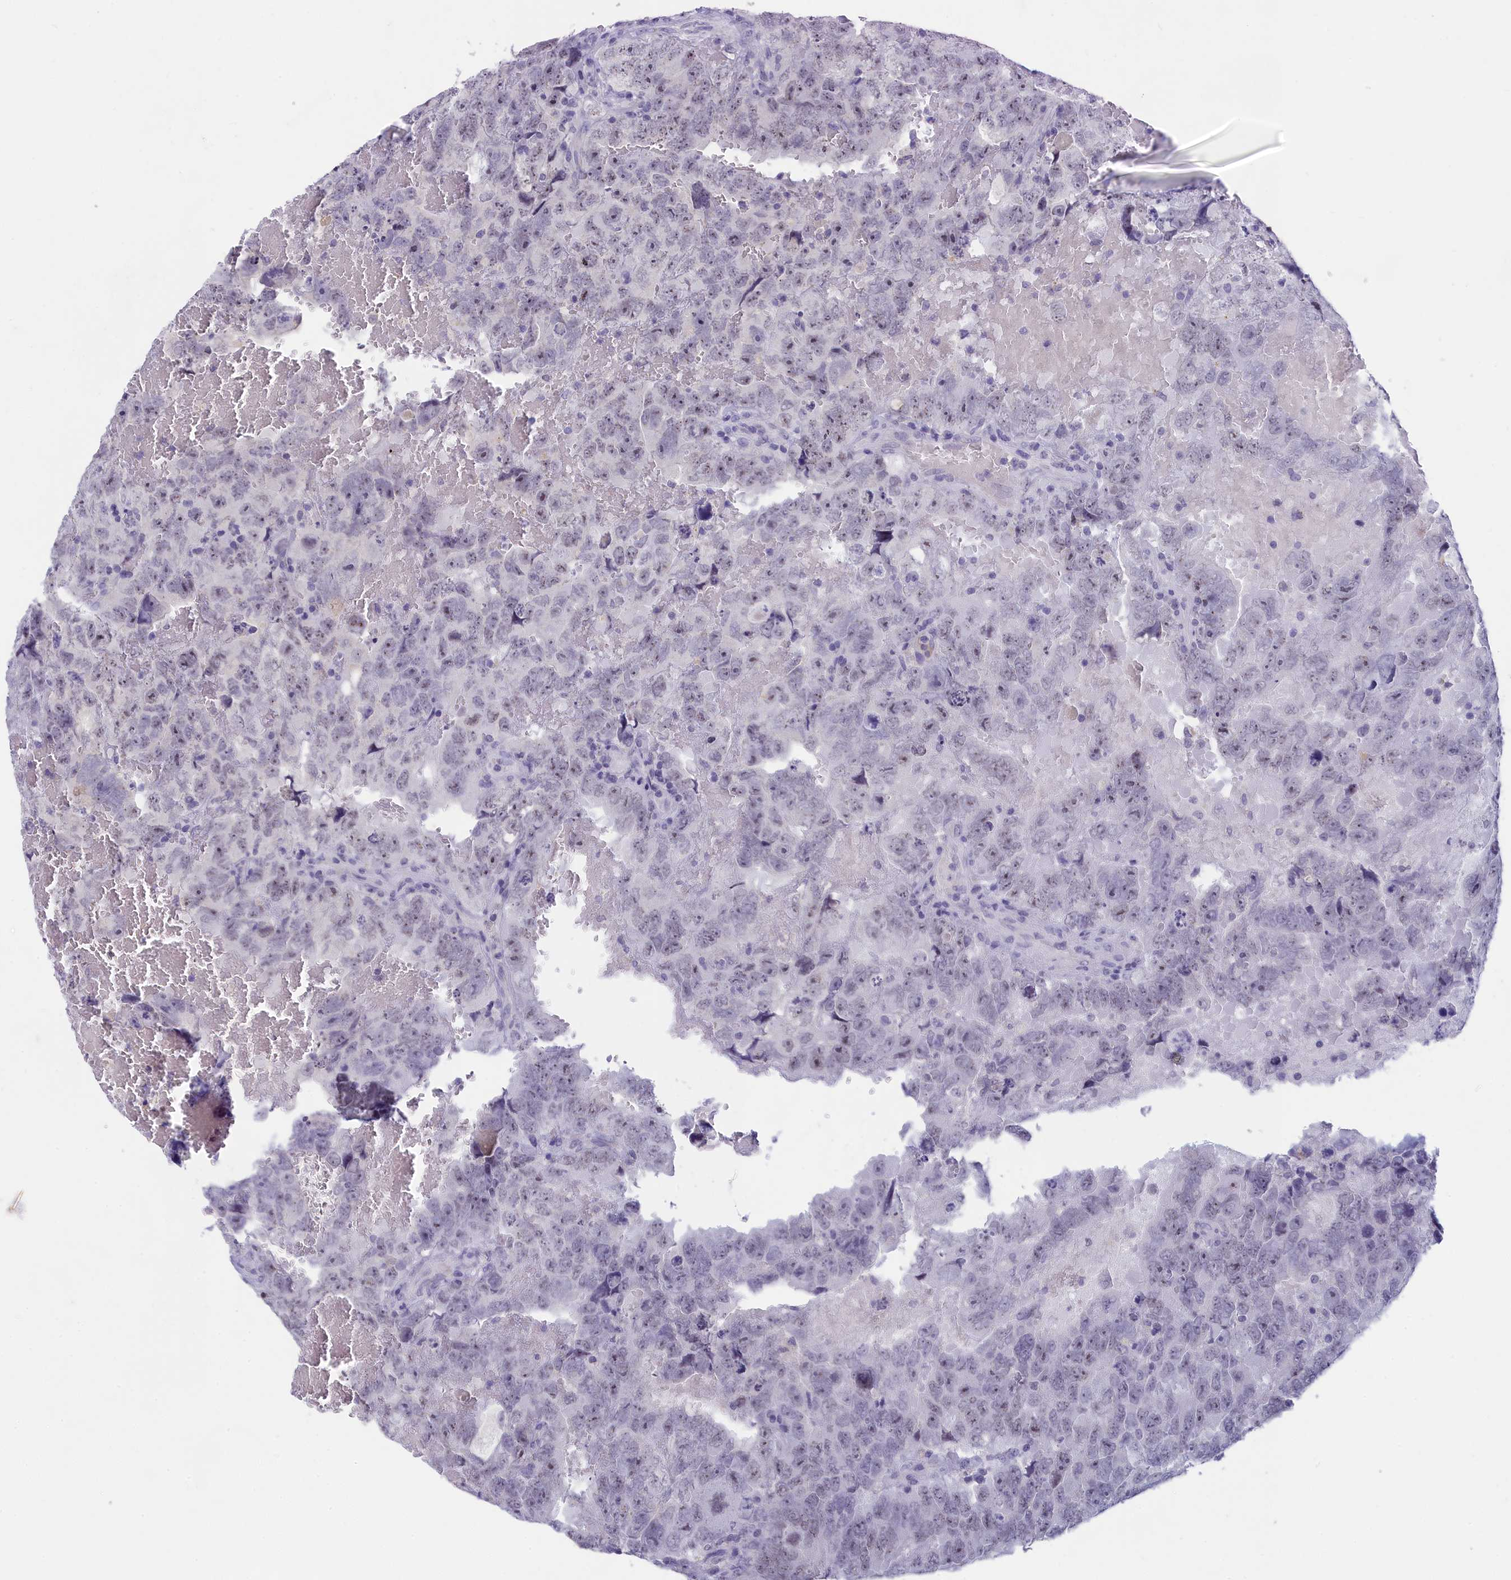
{"staining": {"intensity": "negative", "quantity": "none", "location": "none"}, "tissue": "testis cancer", "cell_type": "Tumor cells", "image_type": "cancer", "snomed": [{"axis": "morphology", "description": "Carcinoma, Embryonal, NOS"}, {"axis": "topography", "description": "Testis"}], "caption": "Immunohistochemical staining of testis cancer demonstrates no significant positivity in tumor cells.", "gene": "LRIF1", "patient": {"sex": "male", "age": 45}}